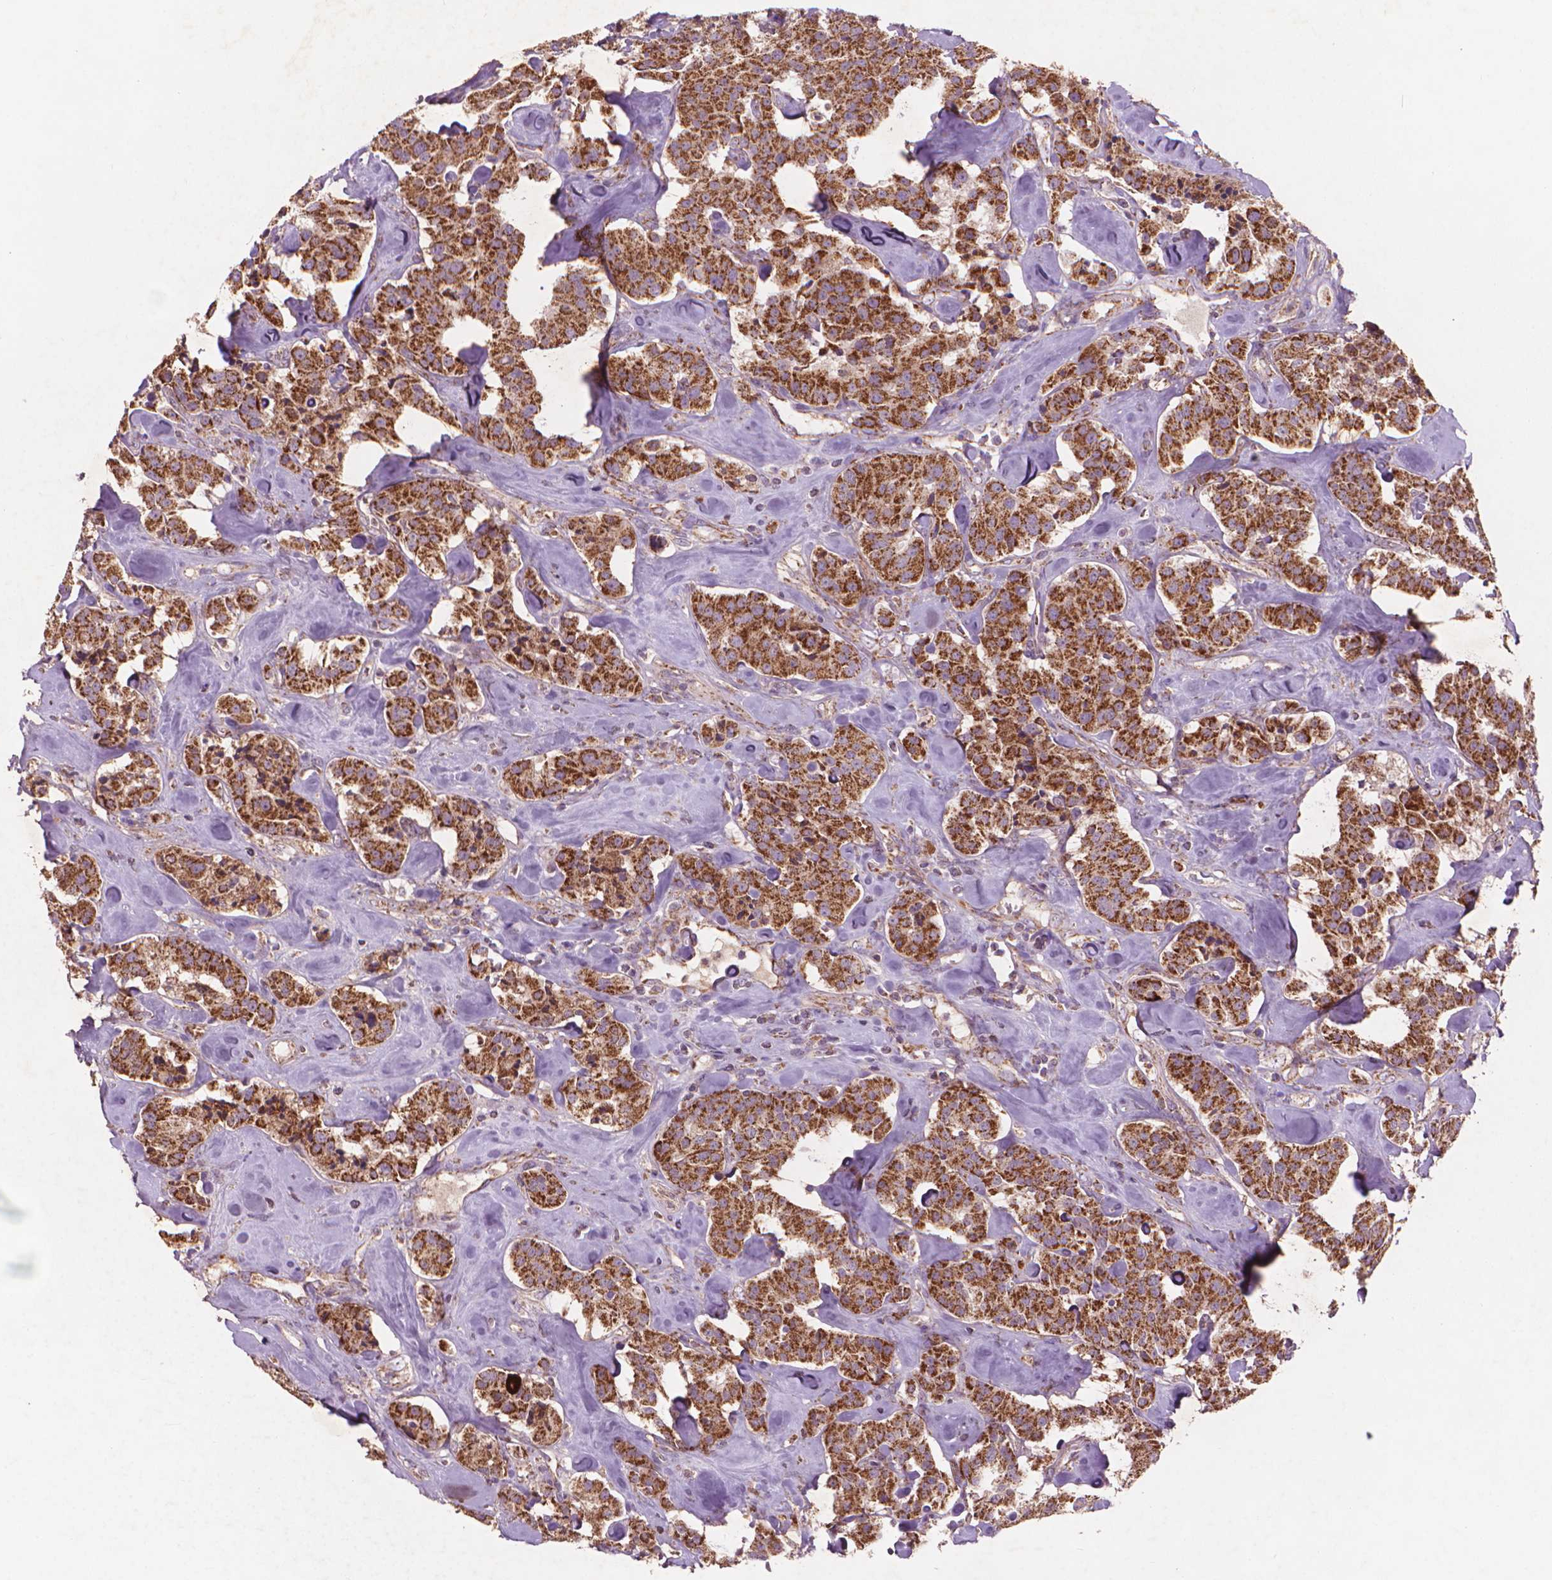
{"staining": {"intensity": "strong", "quantity": ">75%", "location": "cytoplasmic/membranous"}, "tissue": "carcinoid", "cell_type": "Tumor cells", "image_type": "cancer", "snomed": [{"axis": "morphology", "description": "Carcinoid, malignant, NOS"}, {"axis": "topography", "description": "Pancreas"}], "caption": "A brown stain labels strong cytoplasmic/membranous expression of a protein in carcinoid tumor cells. (brown staining indicates protein expression, while blue staining denotes nuclei).", "gene": "NLRX1", "patient": {"sex": "male", "age": 41}}